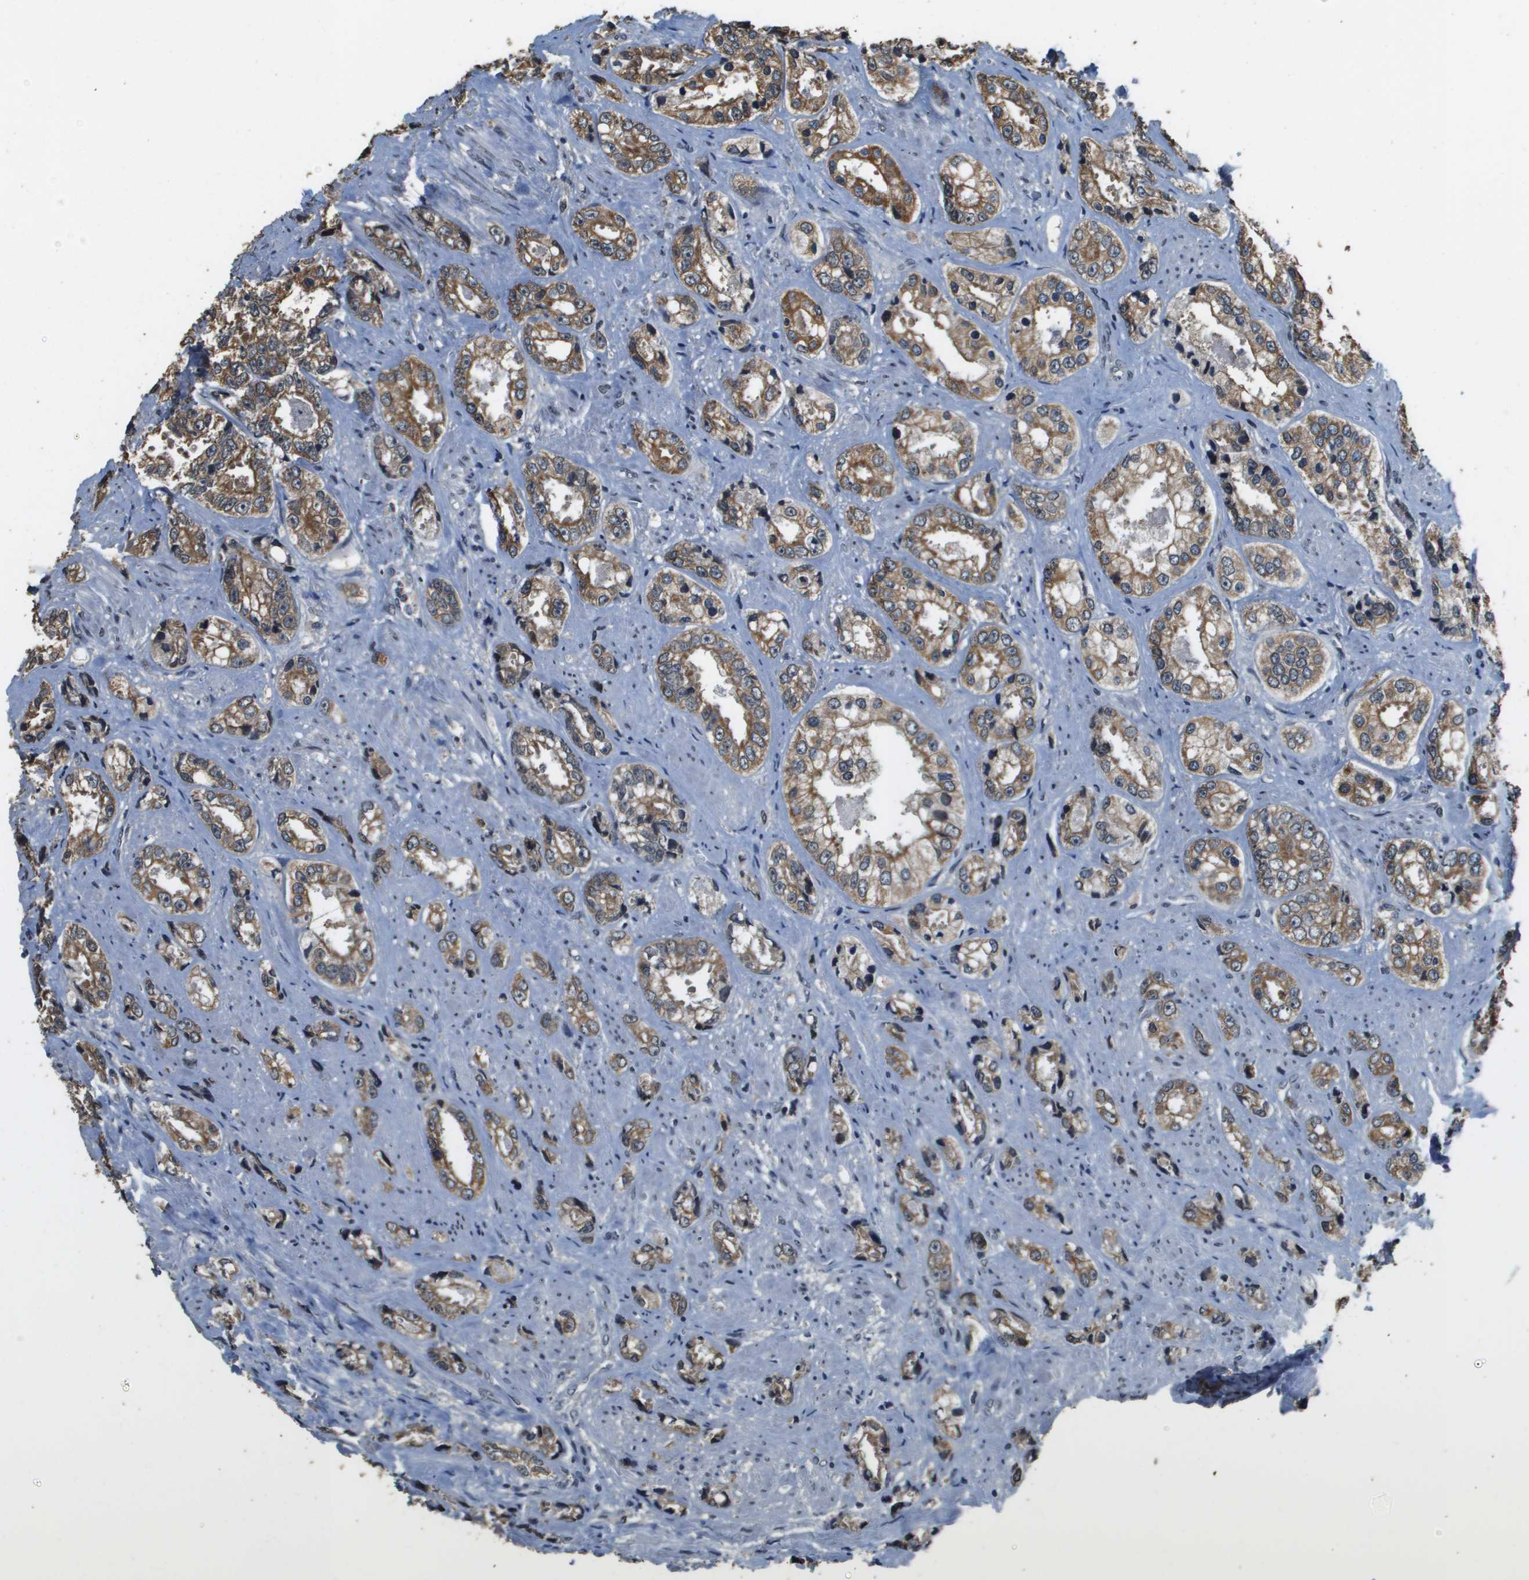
{"staining": {"intensity": "moderate", "quantity": ">75%", "location": "cytoplasmic/membranous"}, "tissue": "prostate cancer", "cell_type": "Tumor cells", "image_type": "cancer", "snomed": [{"axis": "morphology", "description": "Adenocarcinoma, High grade"}, {"axis": "topography", "description": "Prostate"}], "caption": "Adenocarcinoma (high-grade) (prostate) tissue demonstrates moderate cytoplasmic/membranous expression in about >75% of tumor cells, visualized by immunohistochemistry.", "gene": "FANCC", "patient": {"sex": "male", "age": 61}}